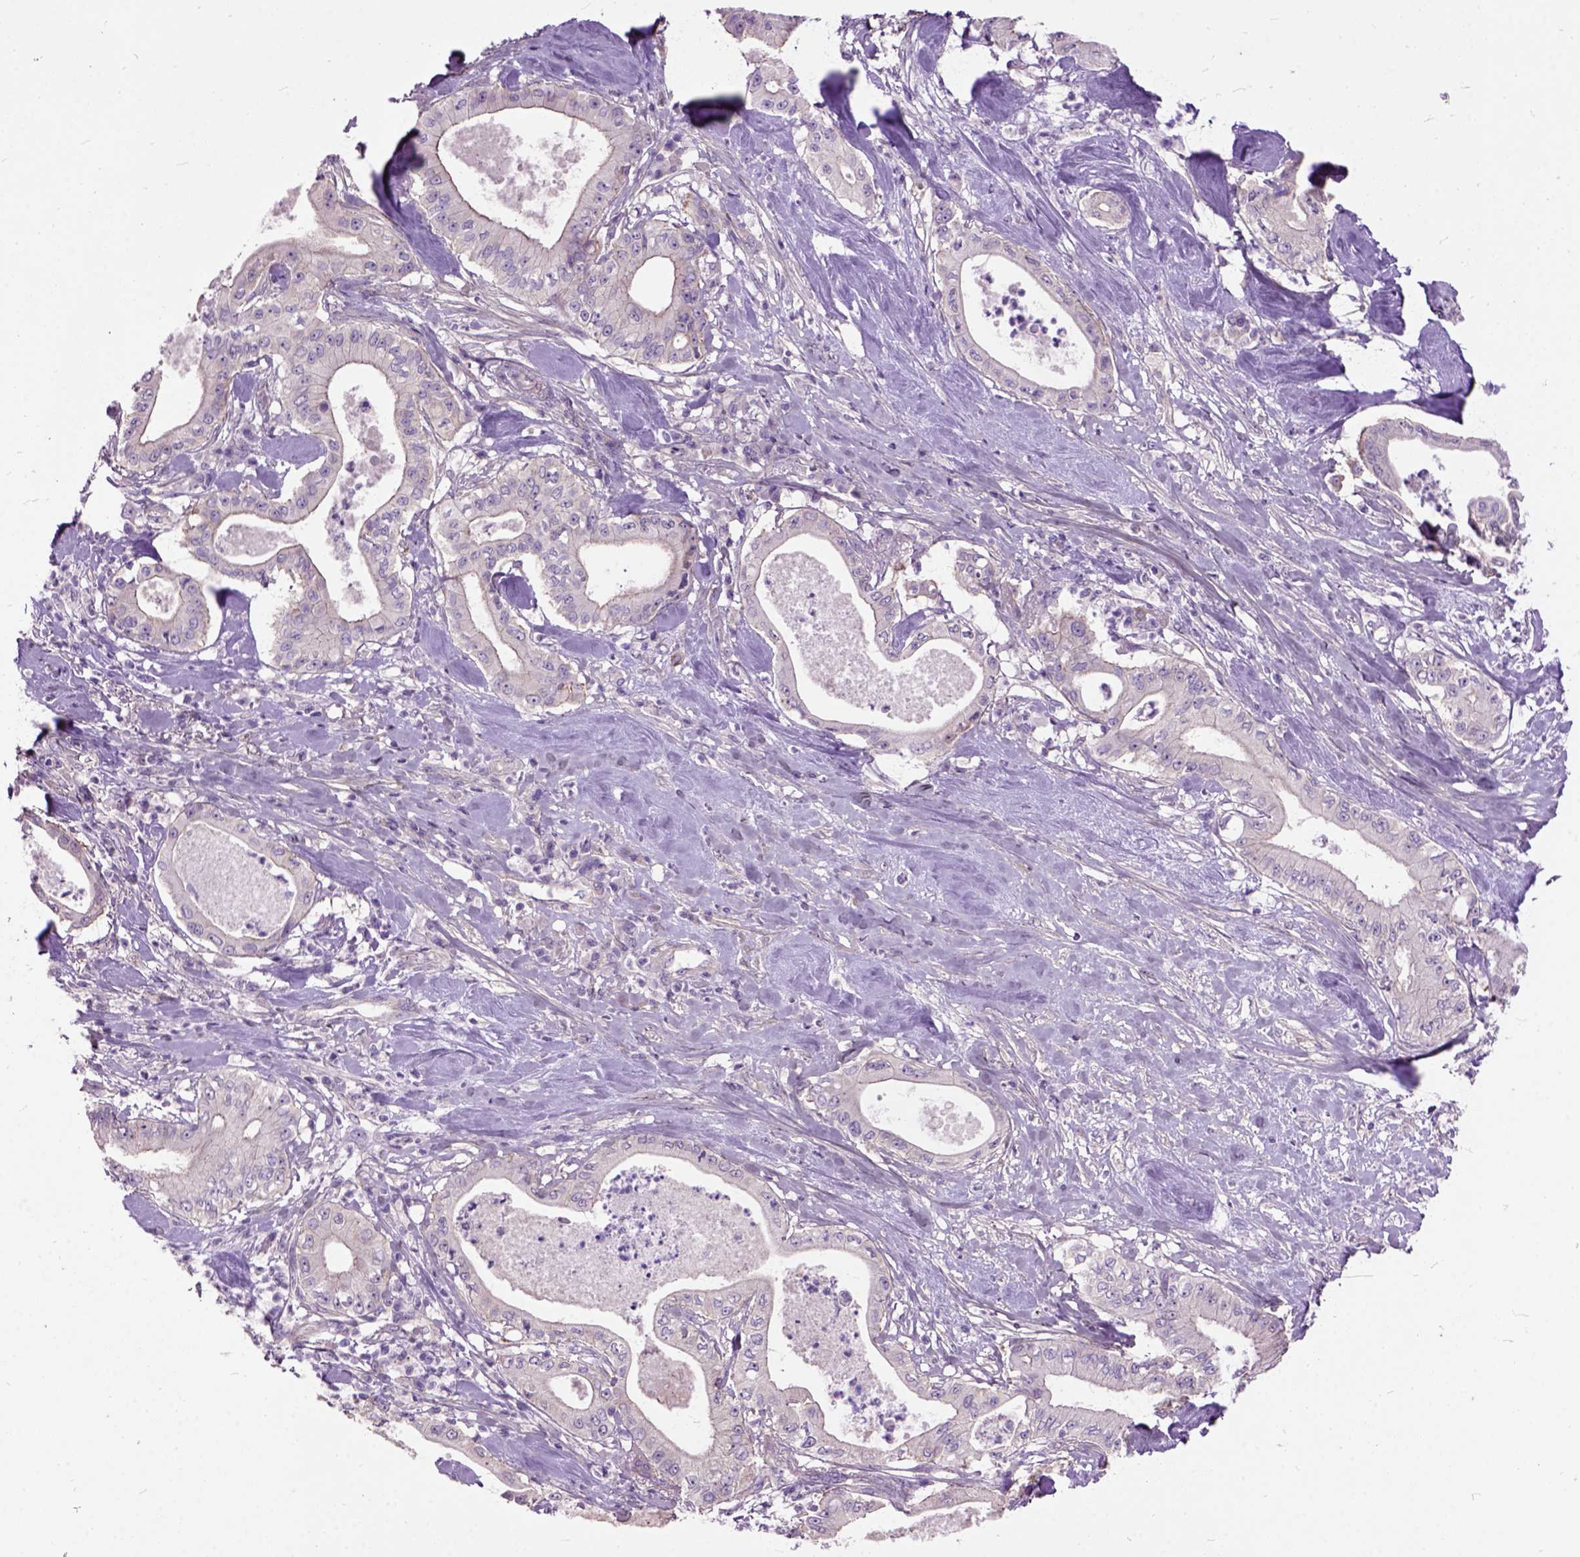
{"staining": {"intensity": "negative", "quantity": "none", "location": "none"}, "tissue": "pancreatic cancer", "cell_type": "Tumor cells", "image_type": "cancer", "snomed": [{"axis": "morphology", "description": "Adenocarcinoma, NOS"}, {"axis": "topography", "description": "Pancreas"}], "caption": "Image shows no significant protein expression in tumor cells of adenocarcinoma (pancreatic).", "gene": "MAPT", "patient": {"sex": "male", "age": 71}}